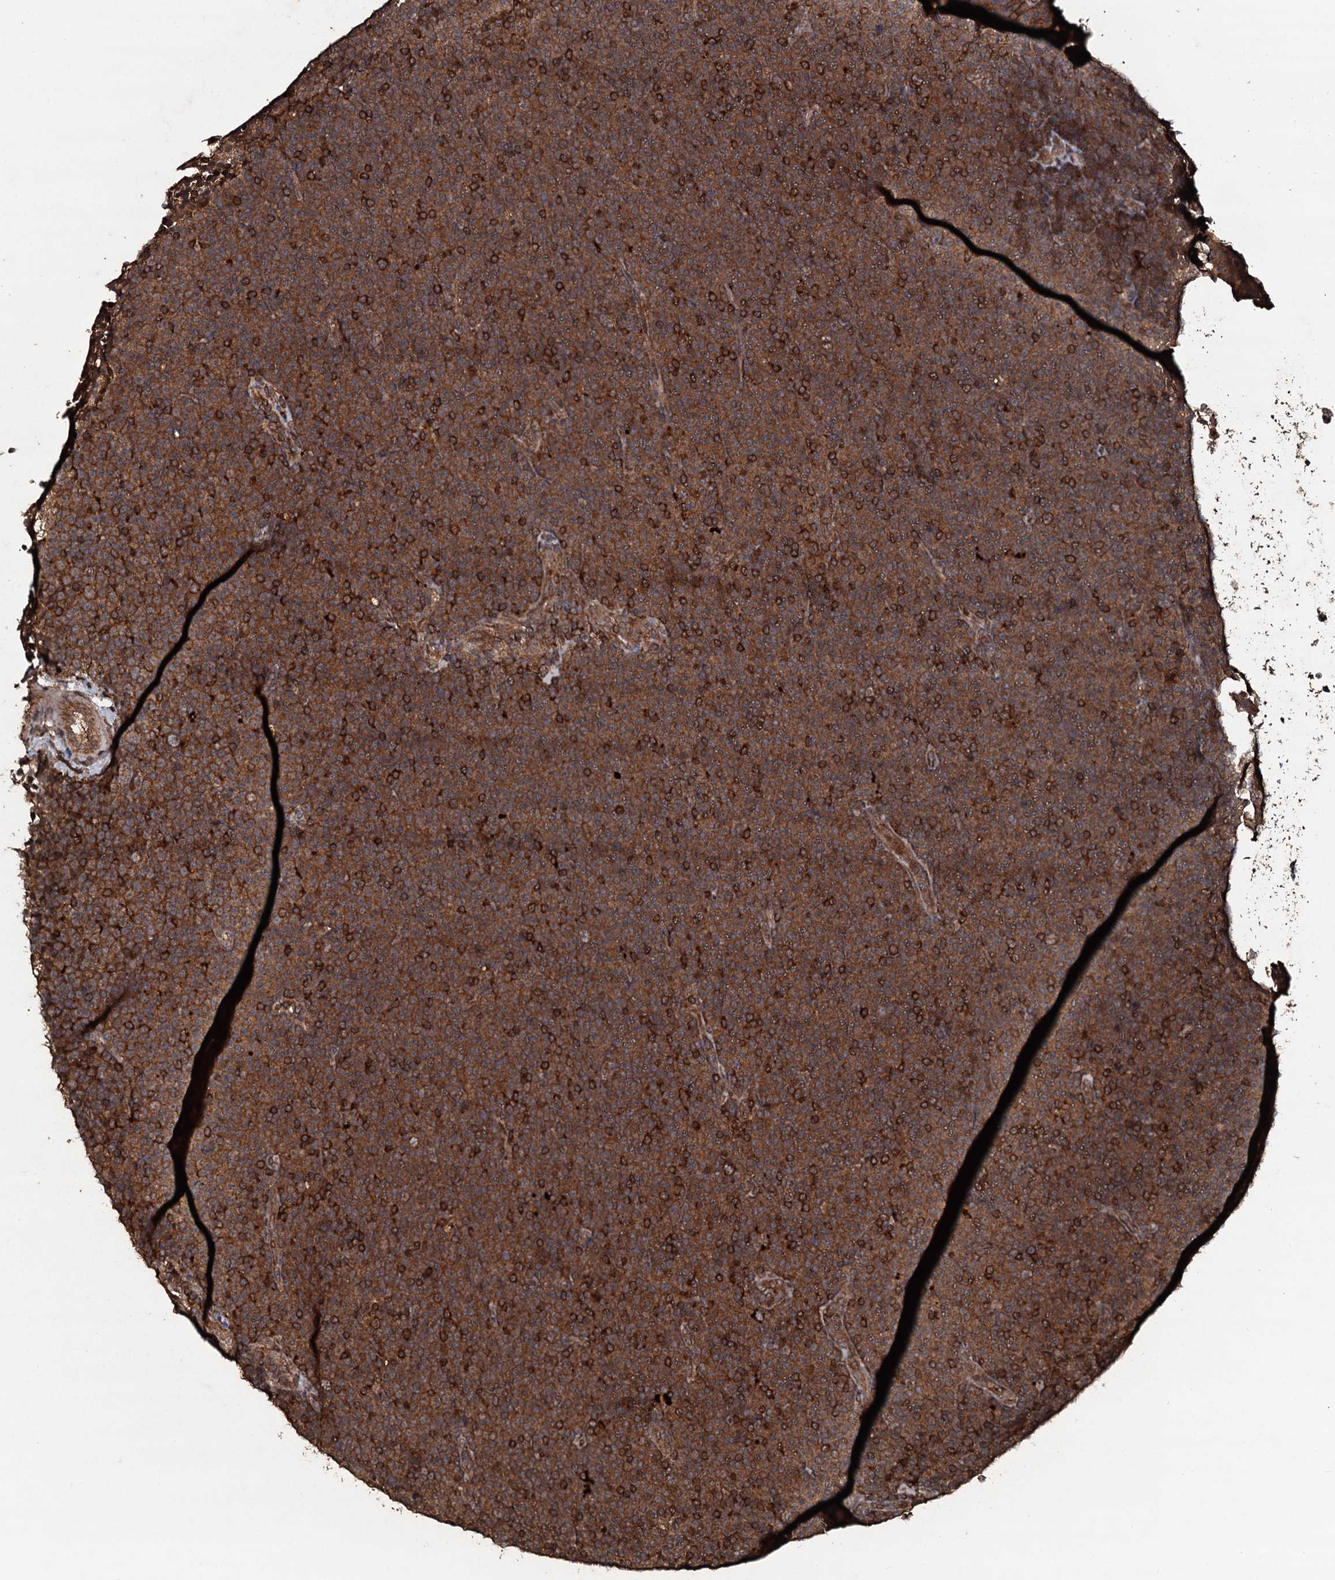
{"staining": {"intensity": "moderate", "quantity": ">75%", "location": "cytoplasmic/membranous"}, "tissue": "lymphoma", "cell_type": "Tumor cells", "image_type": "cancer", "snomed": [{"axis": "morphology", "description": "Malignant lymphoma, non-Hodgkin's type, Low grade"}, {"axis": "topography", "description": "Lymph node"}], "caption": "Protein analysis of low-grade malignant lymphoma, non-Hodgkin's type tissue shows moderate cytoplasmic/membranous expression in approximately >75% of tumor cells.", "gene": "ADGRG3", "patient": {"sex": "female", "age": 67}}